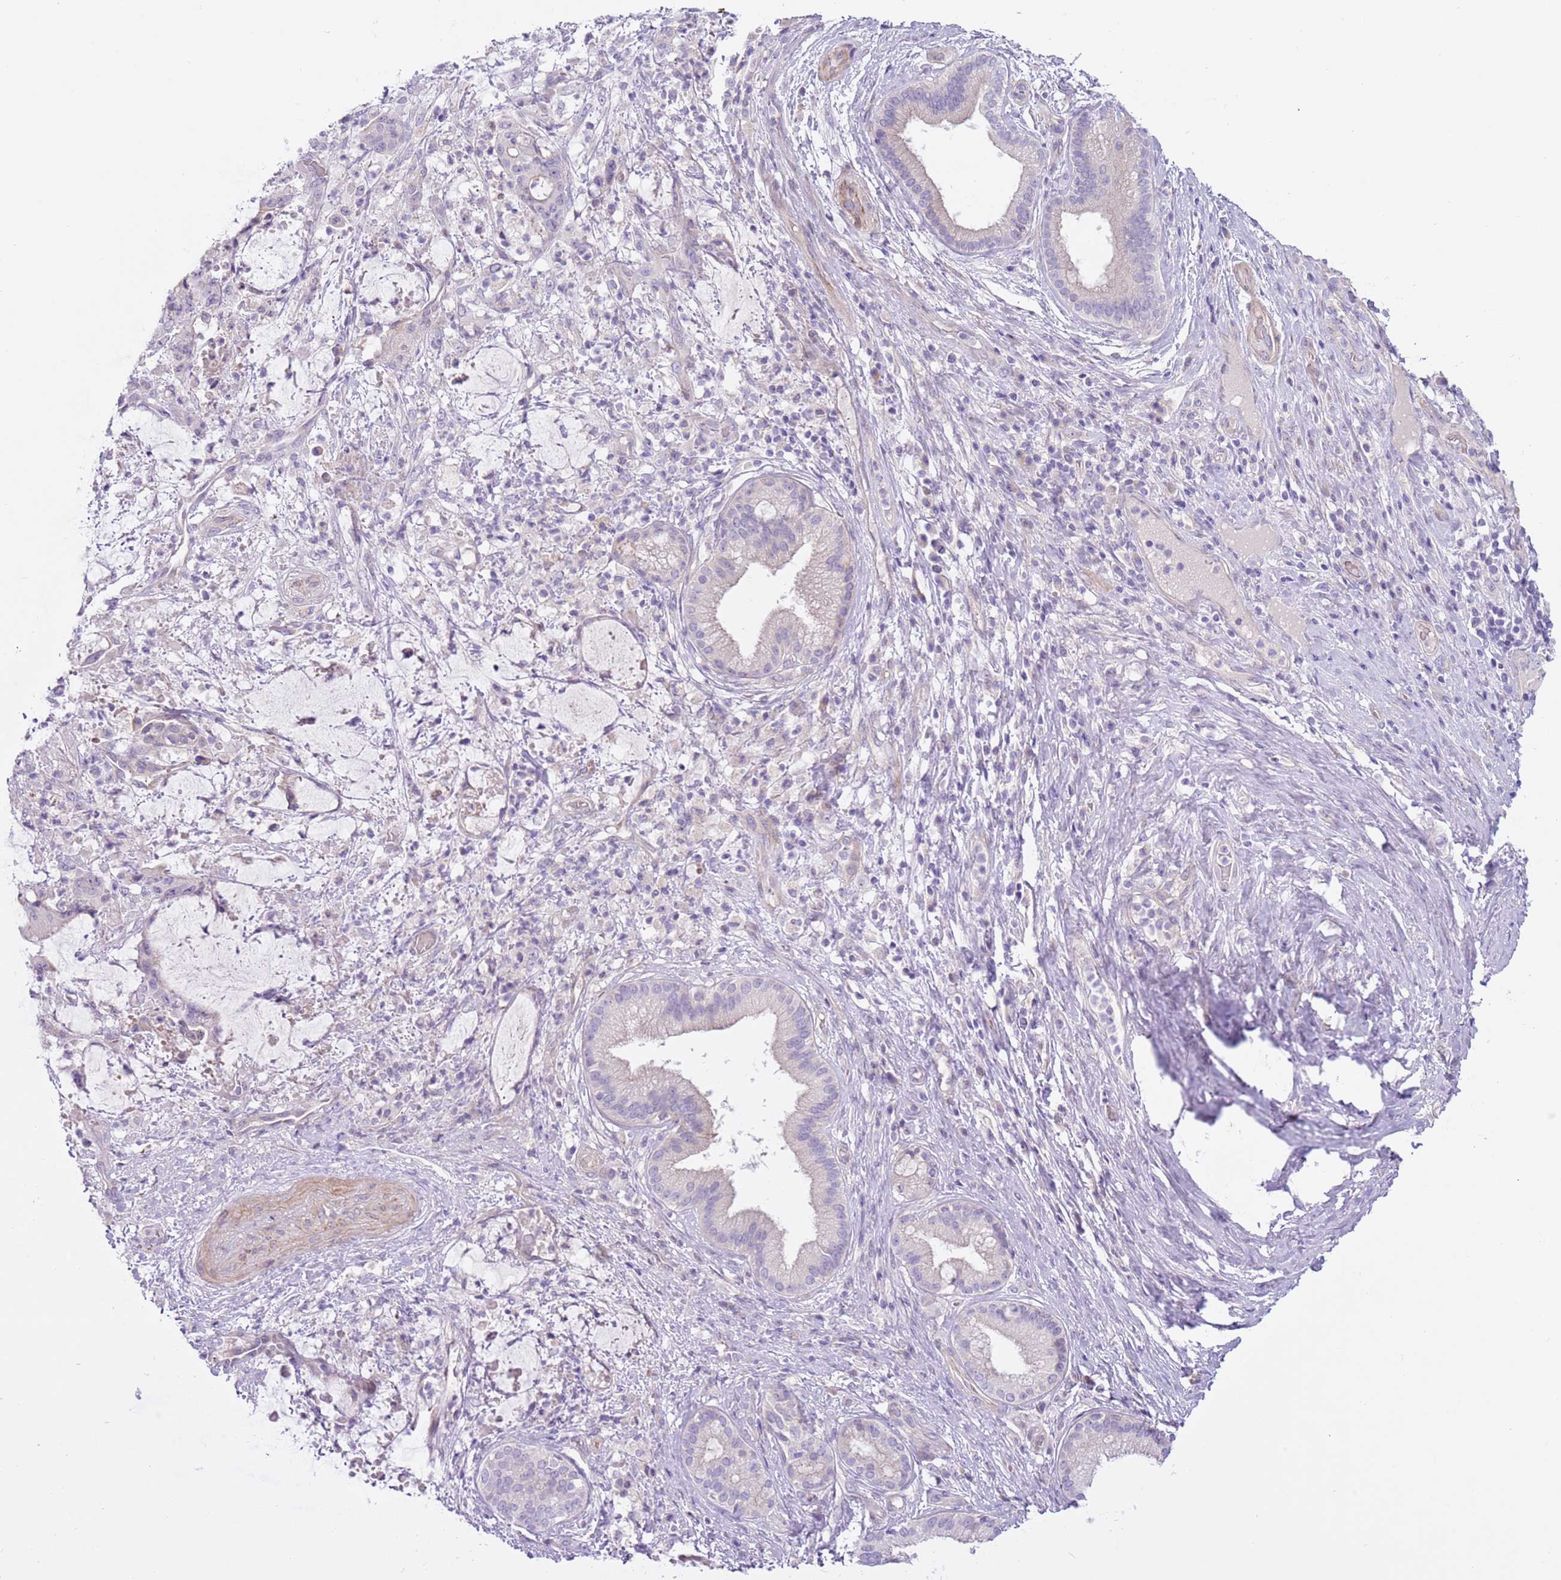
{"staining": {"intensity": "negative", "quantity": "none", "location": "none"}, "tissue": "liver cancer", "cell_type": "Tumor cells", "image_type": "cancer", "snomed": [{"axis": "morphology", "description": "Normal tissue, NOS"}, {"axis": "morphology", "description": "Cholangiocarcinoma"}, {"axis": "topography", "description": "Liver"}, {"axis": "topography", "description": "Peripheral nerve tissue"}], "caption": "A micrograph of human cholangiocarcinoma (liver) is negative for staining in tumor cells.", "gene": "MRO", "patient": {"sex": "female", "age": 73}}